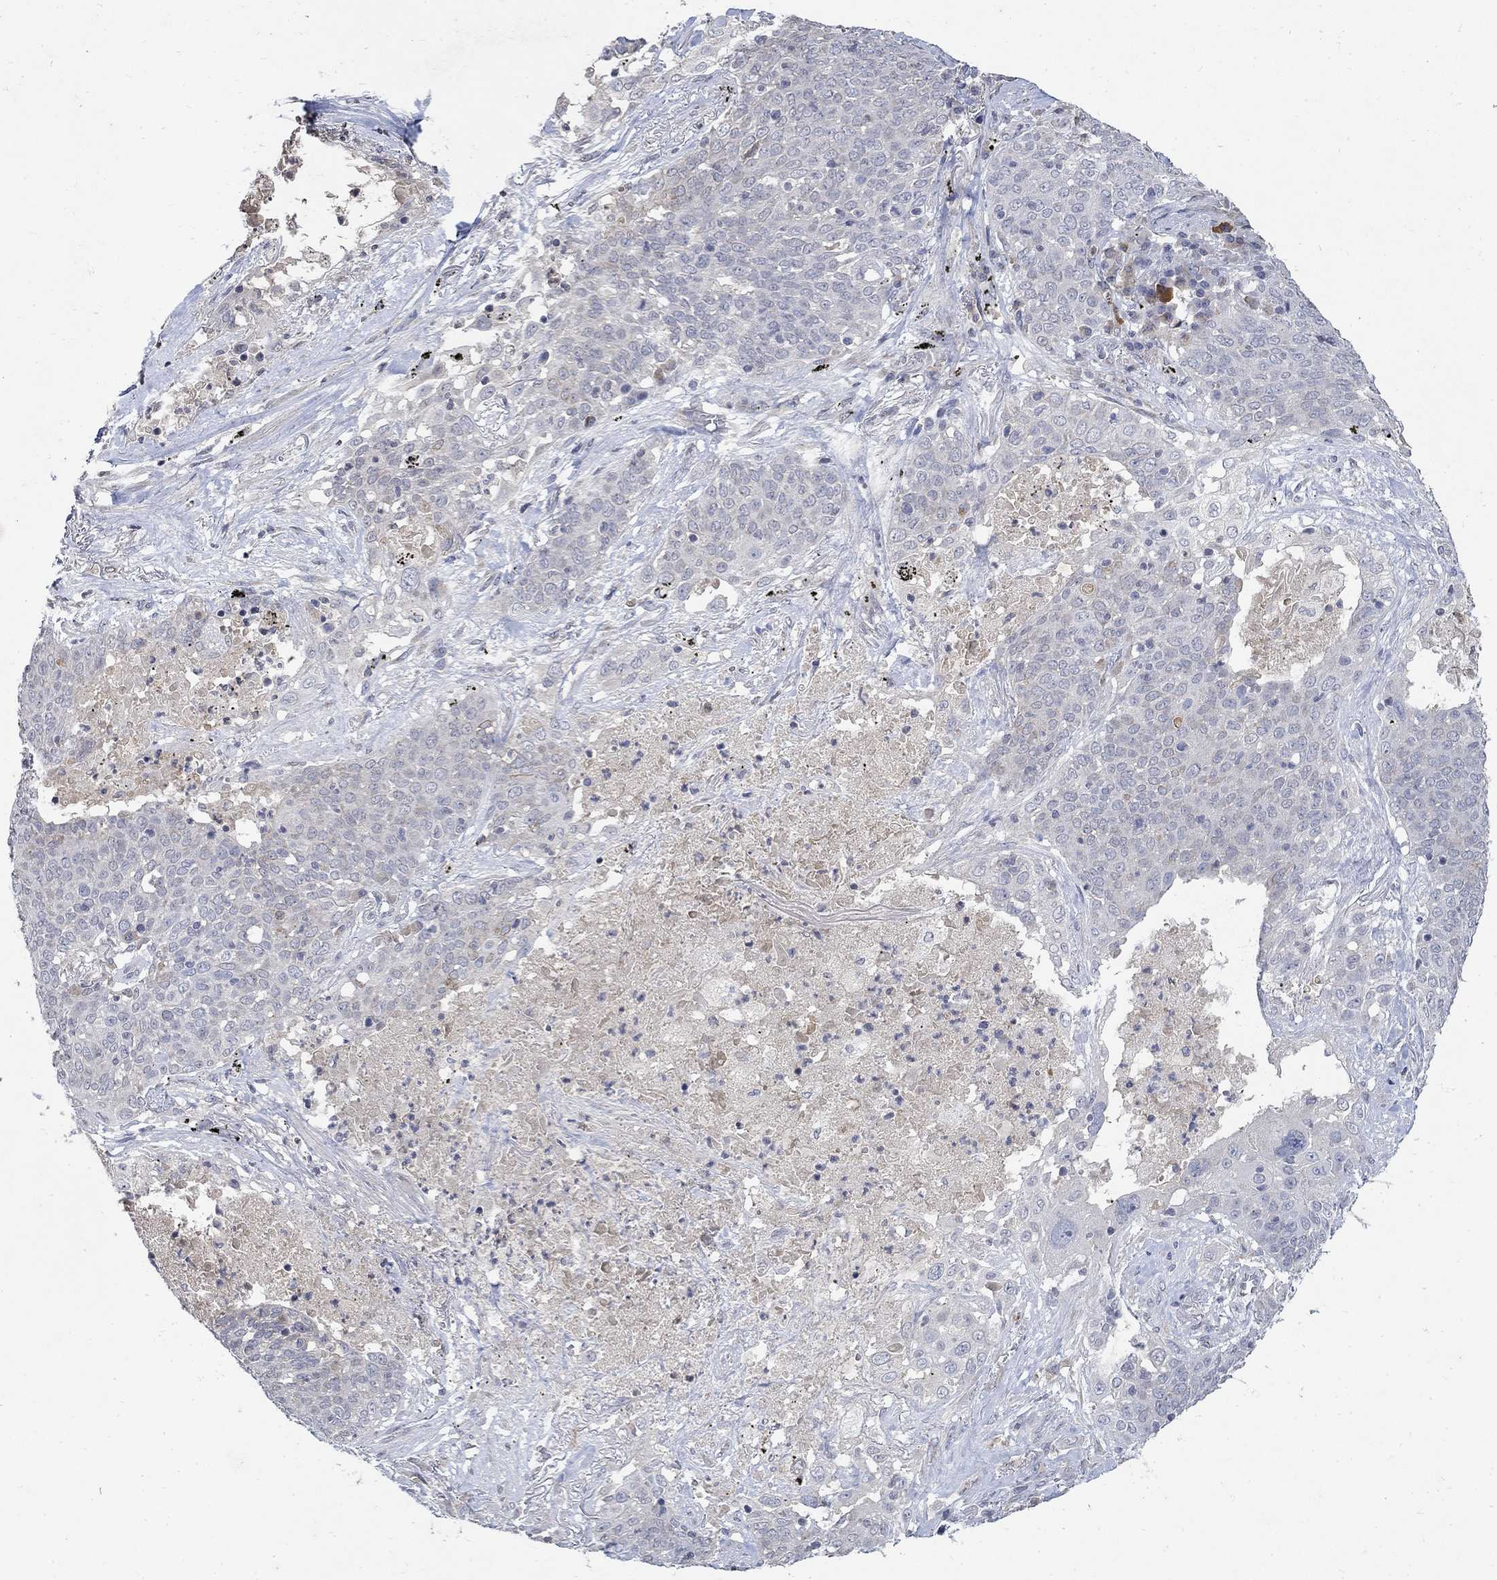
{"staining": {"intensity": "negative", "quantity": "none", "location": "none"}, "tissue": "lung cancer", "cell_type": "Tumor cells", "image_type": "cancer", "snomed": [{"axis": "morphology", "description": "Squamous cell carcinoma, NOS"}, {"axis": "topography", "description": "Lung"}], "caption": "High power microscopy histopathology image of an immunohistochemistry photomicrograph of lung squamous cell carcinoma, revealing no significant staining in tumor cells.", "gene": "TMEM169", "patient": {"sex": "male", "age": 82}}